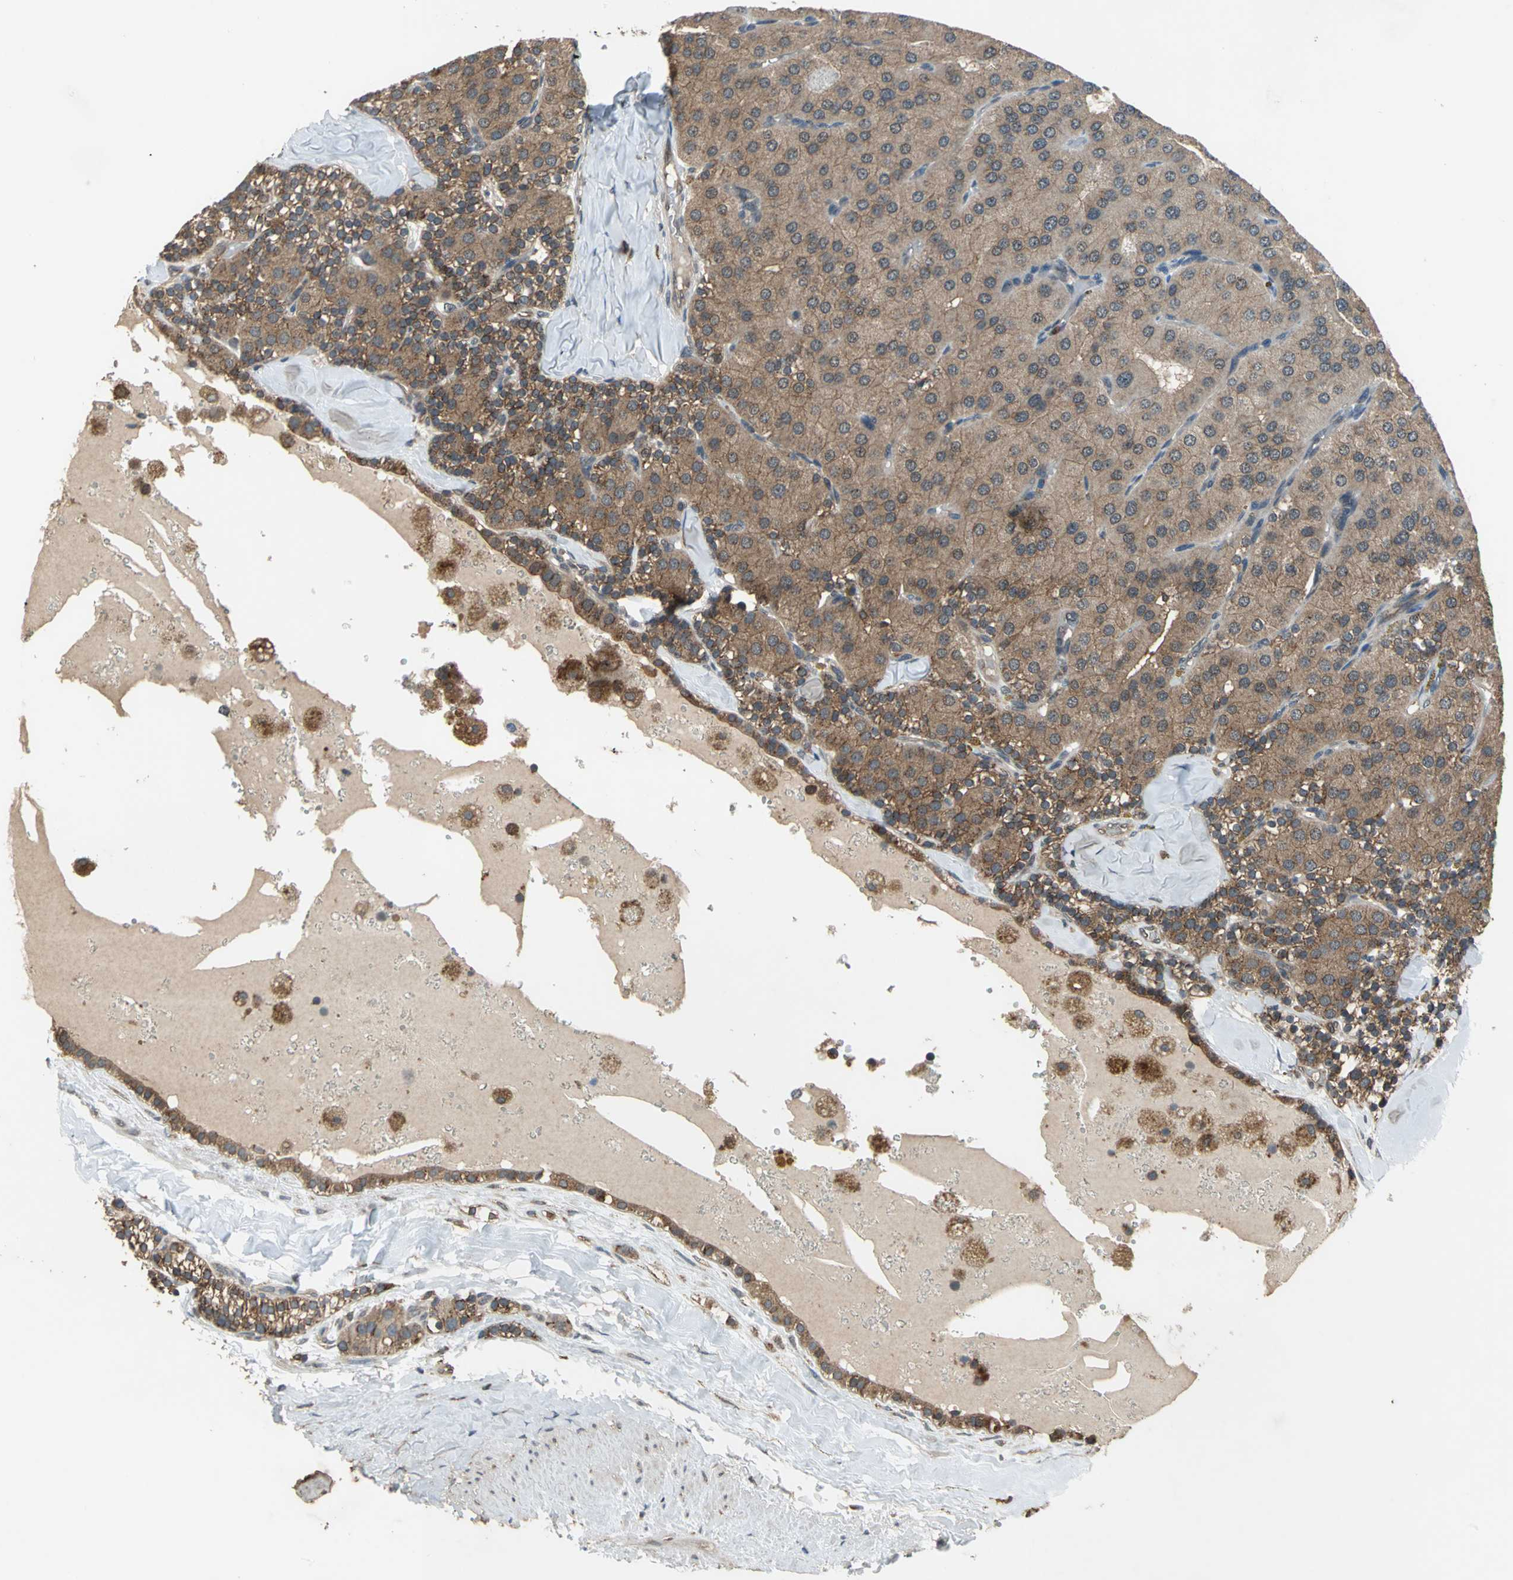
{"staining": {"intensity": "moderate", "quantity": ">75%", "location": "cytoplasmic/membranous"}, "tissue": "parathyroid gland", "cell_type": "Glandular cells", "image_type": "normal", "snomed": [{"axis": "morphology", "description": "Normal tissue, NOS"}, {"axis": "morphology", "description": "Adenoma, NOS"}, {"axis": "topography", "description": "Parathyroid gland"}], "caption": "The immunohistochemical stain shows moderate cytoplasmic/membranous positivity in glandular cells of normal parathyroid gland. (DAB IHC, brown staining for protein, blue staining for nuclei).", "gene": "NFKBIE", "patient": {"sex": "female", "age": 86}}